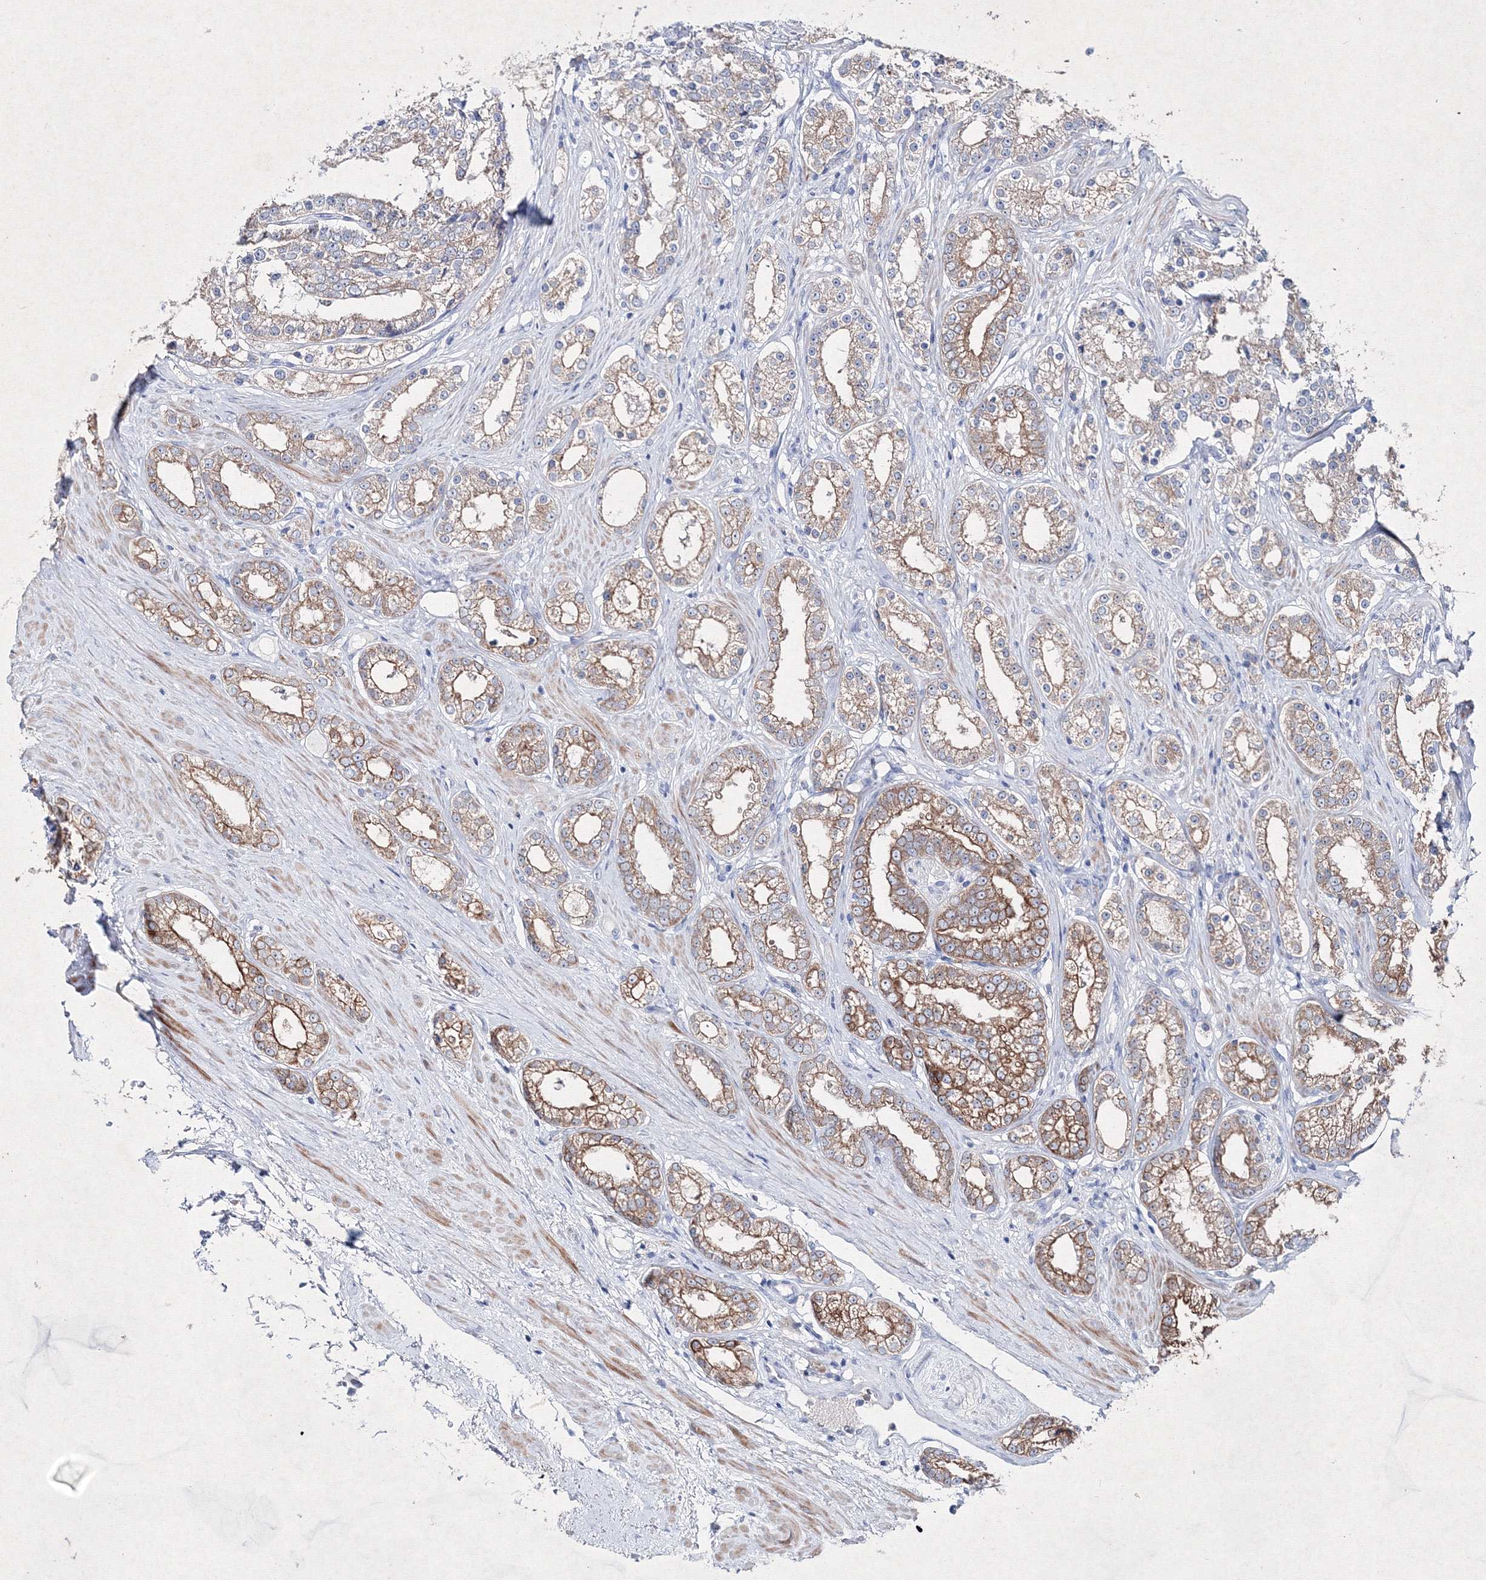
{"staining": {"intensity": "moderate", "quantity": "25%-75%", "location": "cytoplasmic/membranous"}, "tissue": "prostate cancer", "cell_type": "Tumor cells", "image_type": "cancer", "snomed": [{"axis": "morphology", "description": "Normal tissue, NOS"}, {"axis": "morphology", "description": "Adenocarcinoma, High grade"}, {"axis": "topography", "description": "Prostate"}], "caption": "Immunohistochemical staining of human prostate cancer displays medium levels of moderate cytoplasmic/membranous expression in about 25%-75% of tumor cells. (DAB = brown stain, brightfield microscopy at high magnification).", "gene": "SMIM29", "patient": {"sex": "male", "age": 83}}